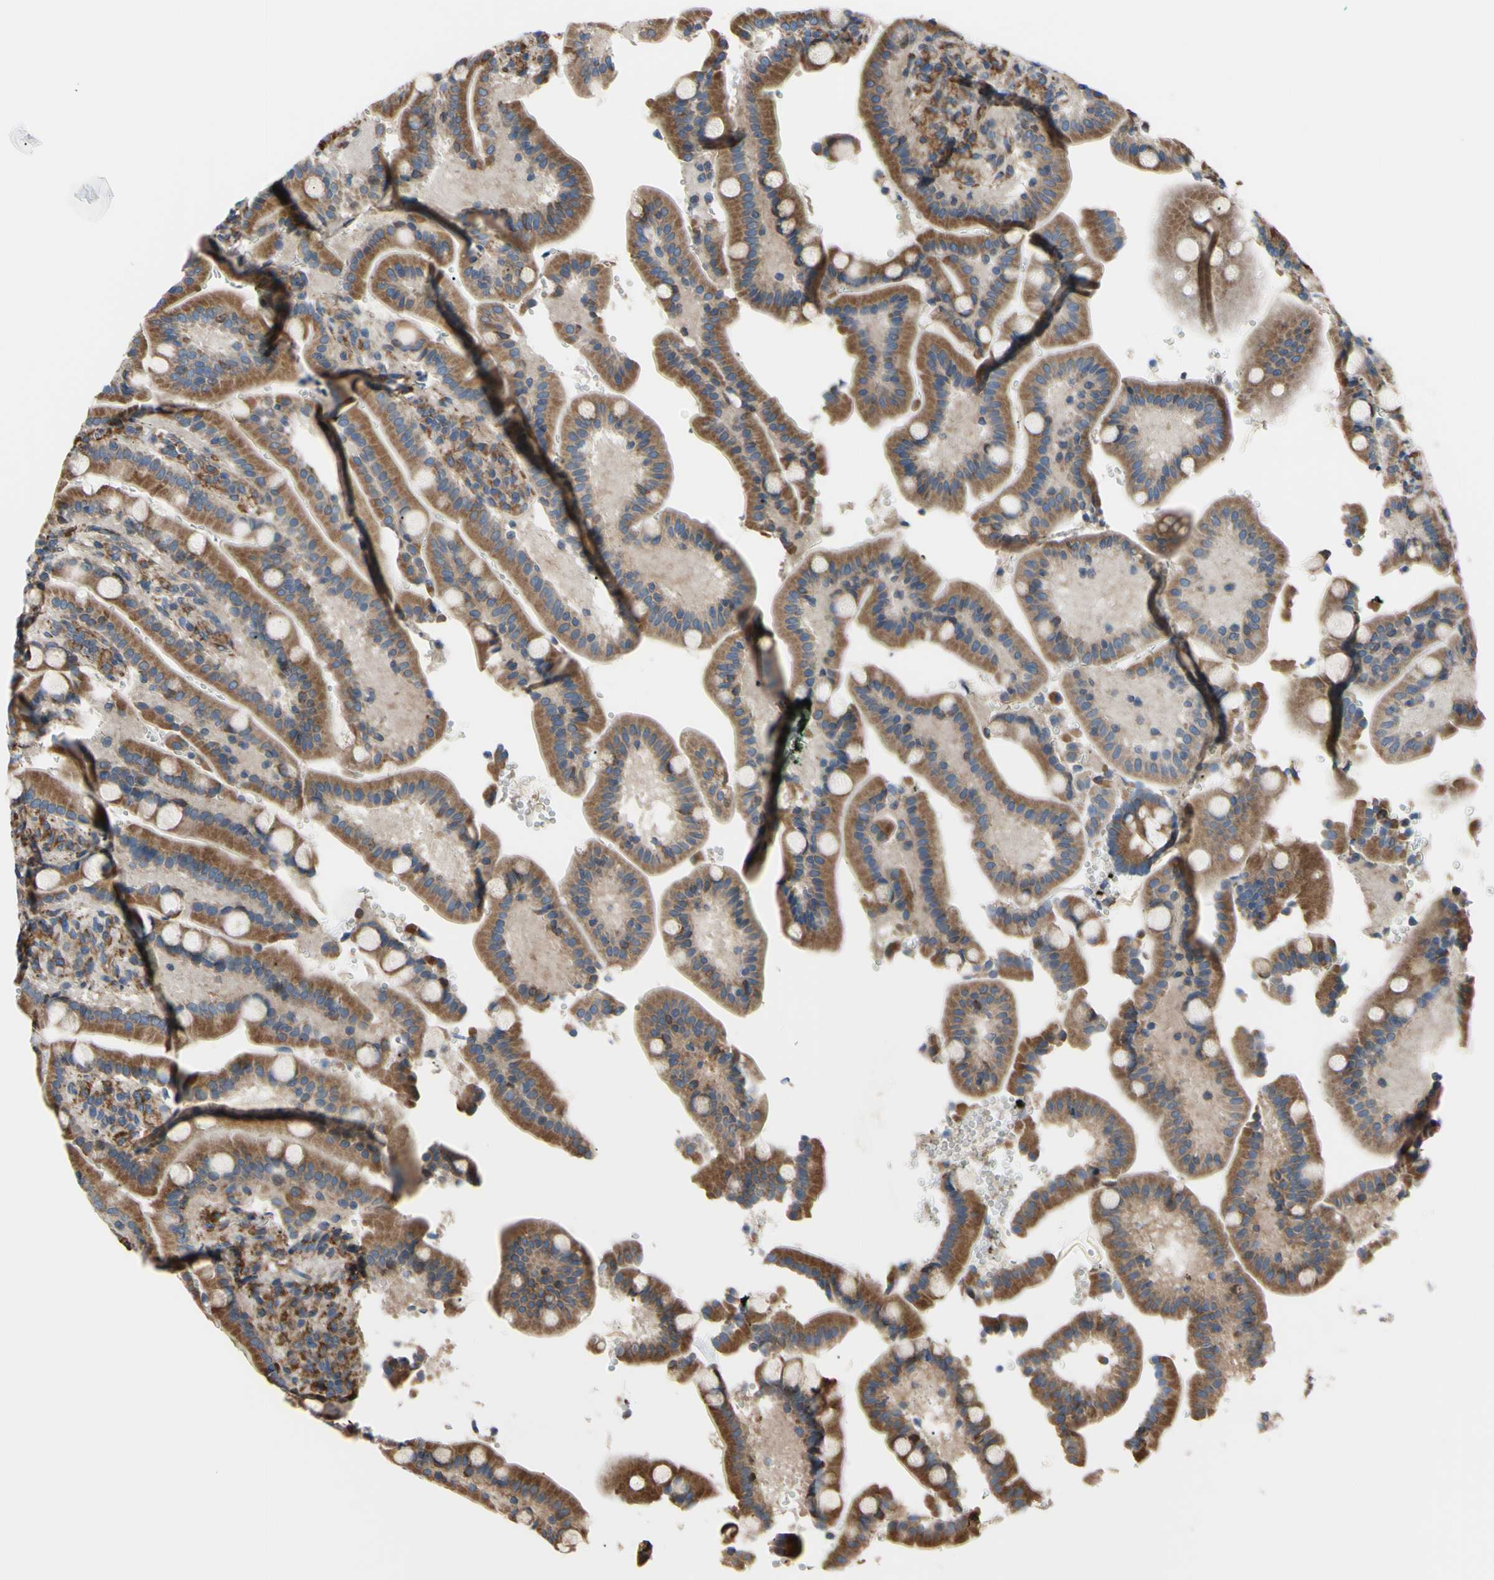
{"staining": {"intensity": "strong", "quantity": ">75%", "location": "cytoplasmic/membranous"}, "tissue": "duodenum", "cell_type": "Glandular cells", "image_type": "normal", "snomed": [{"axis": "morphology", "description": "Normal tissue, NOS"}, {"axis": "topography", "description": "Small intestine, NOS"}], "caption": "Unremarkable duodenum was stained to show a protein in brown. There is high levels of strong cytoplasmic/membranous expression in approximately >75% of glandular cells.", "gene": "BMF", "patient": {"sex": "female", "age": 71}}